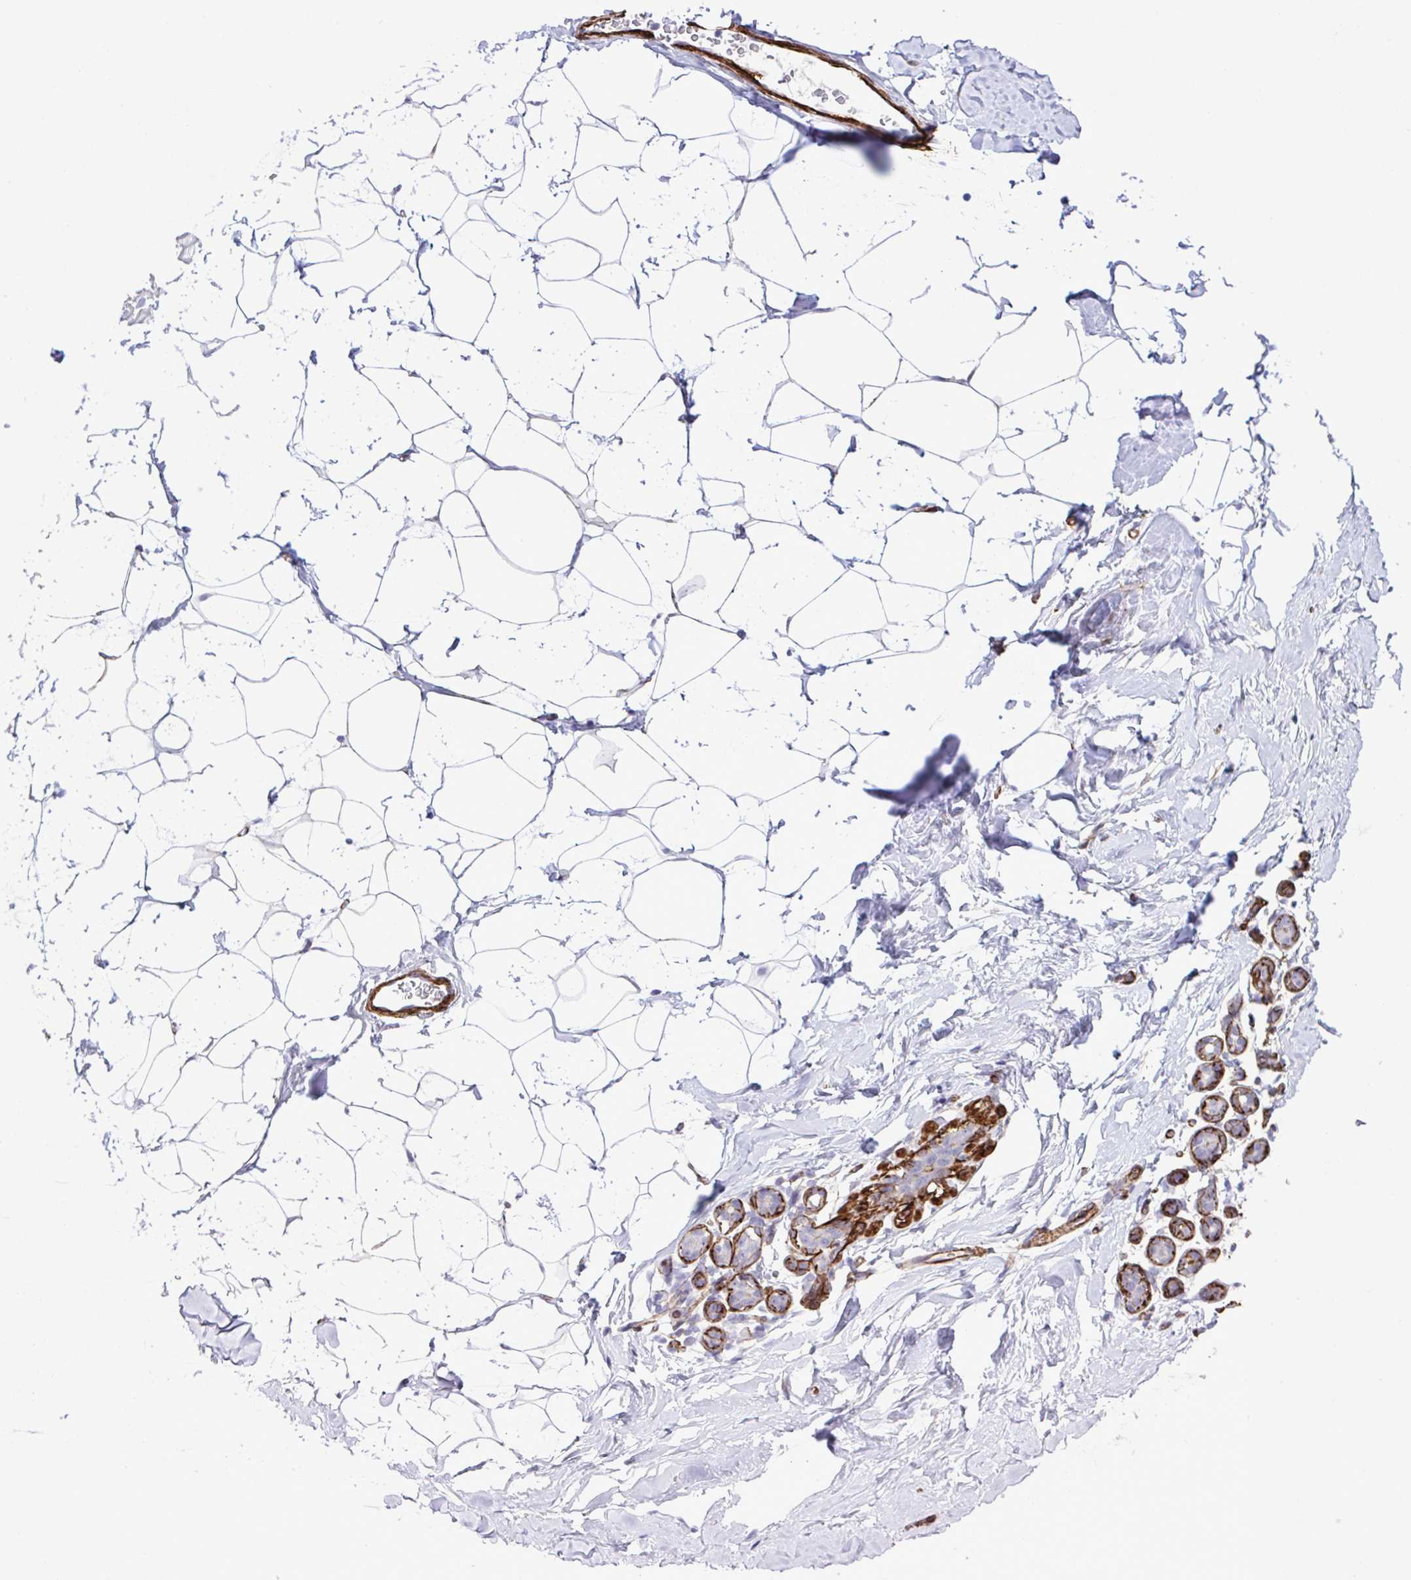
{"staining": {"intensity": "negative", "quantity": "none", "location": "none"}, "tissue": "breast", "cell_type": "Adipocytes", "image_type": "normal", "snomed": [{"axis": "morphology", "description": "Normal tissue, NOS"}, {"axis": "topography", "description": "Breast"}], "caption": "High power microscopy histopathology image of an immunohistochemistry histopathology image of unremarkable breast, revealing no significant expression in adipocytes. Nuclei are stained in blue.", "gene": "SYNPO2L", "patient": {"sex": "female", "age": 32}}